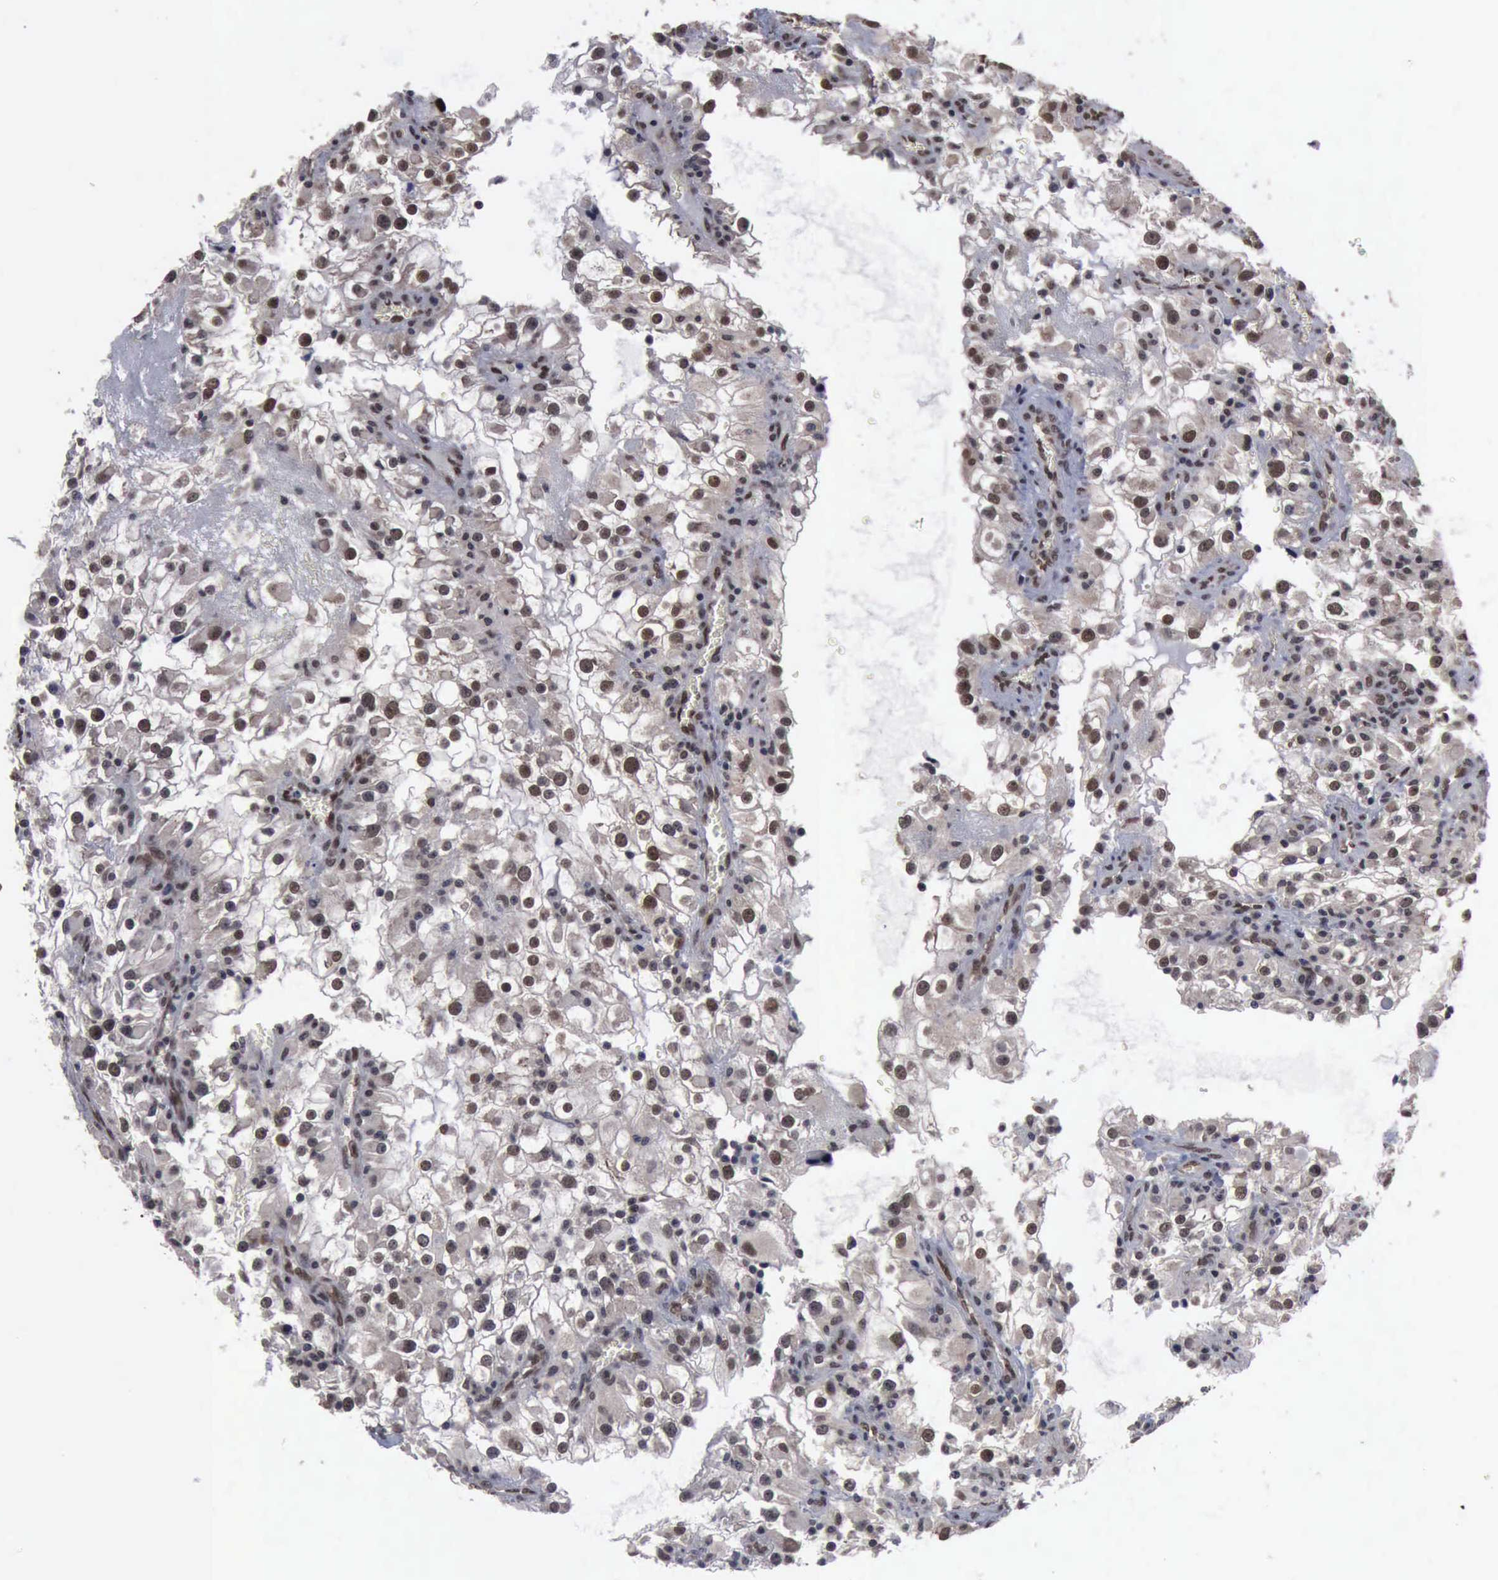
{"staining": {"intensity": "moderate", "quantity": ">75%", "location": "nuclear"}, "tissue": "renal cancer", "cell_type": "Tumor cells", "image_type": "cancer", "snomed": [{"axis": "morphology", "description": "Adenocarcinoma, NOS"}, {"axis": "topography", "description": "Kidney"}], "caption": "Tumor cells display medium levels of moderate nuclear staining in about >75% of cells in renal cancer.", "gene": "RTCB", "patient": {"sex": "female", "age": 52}}